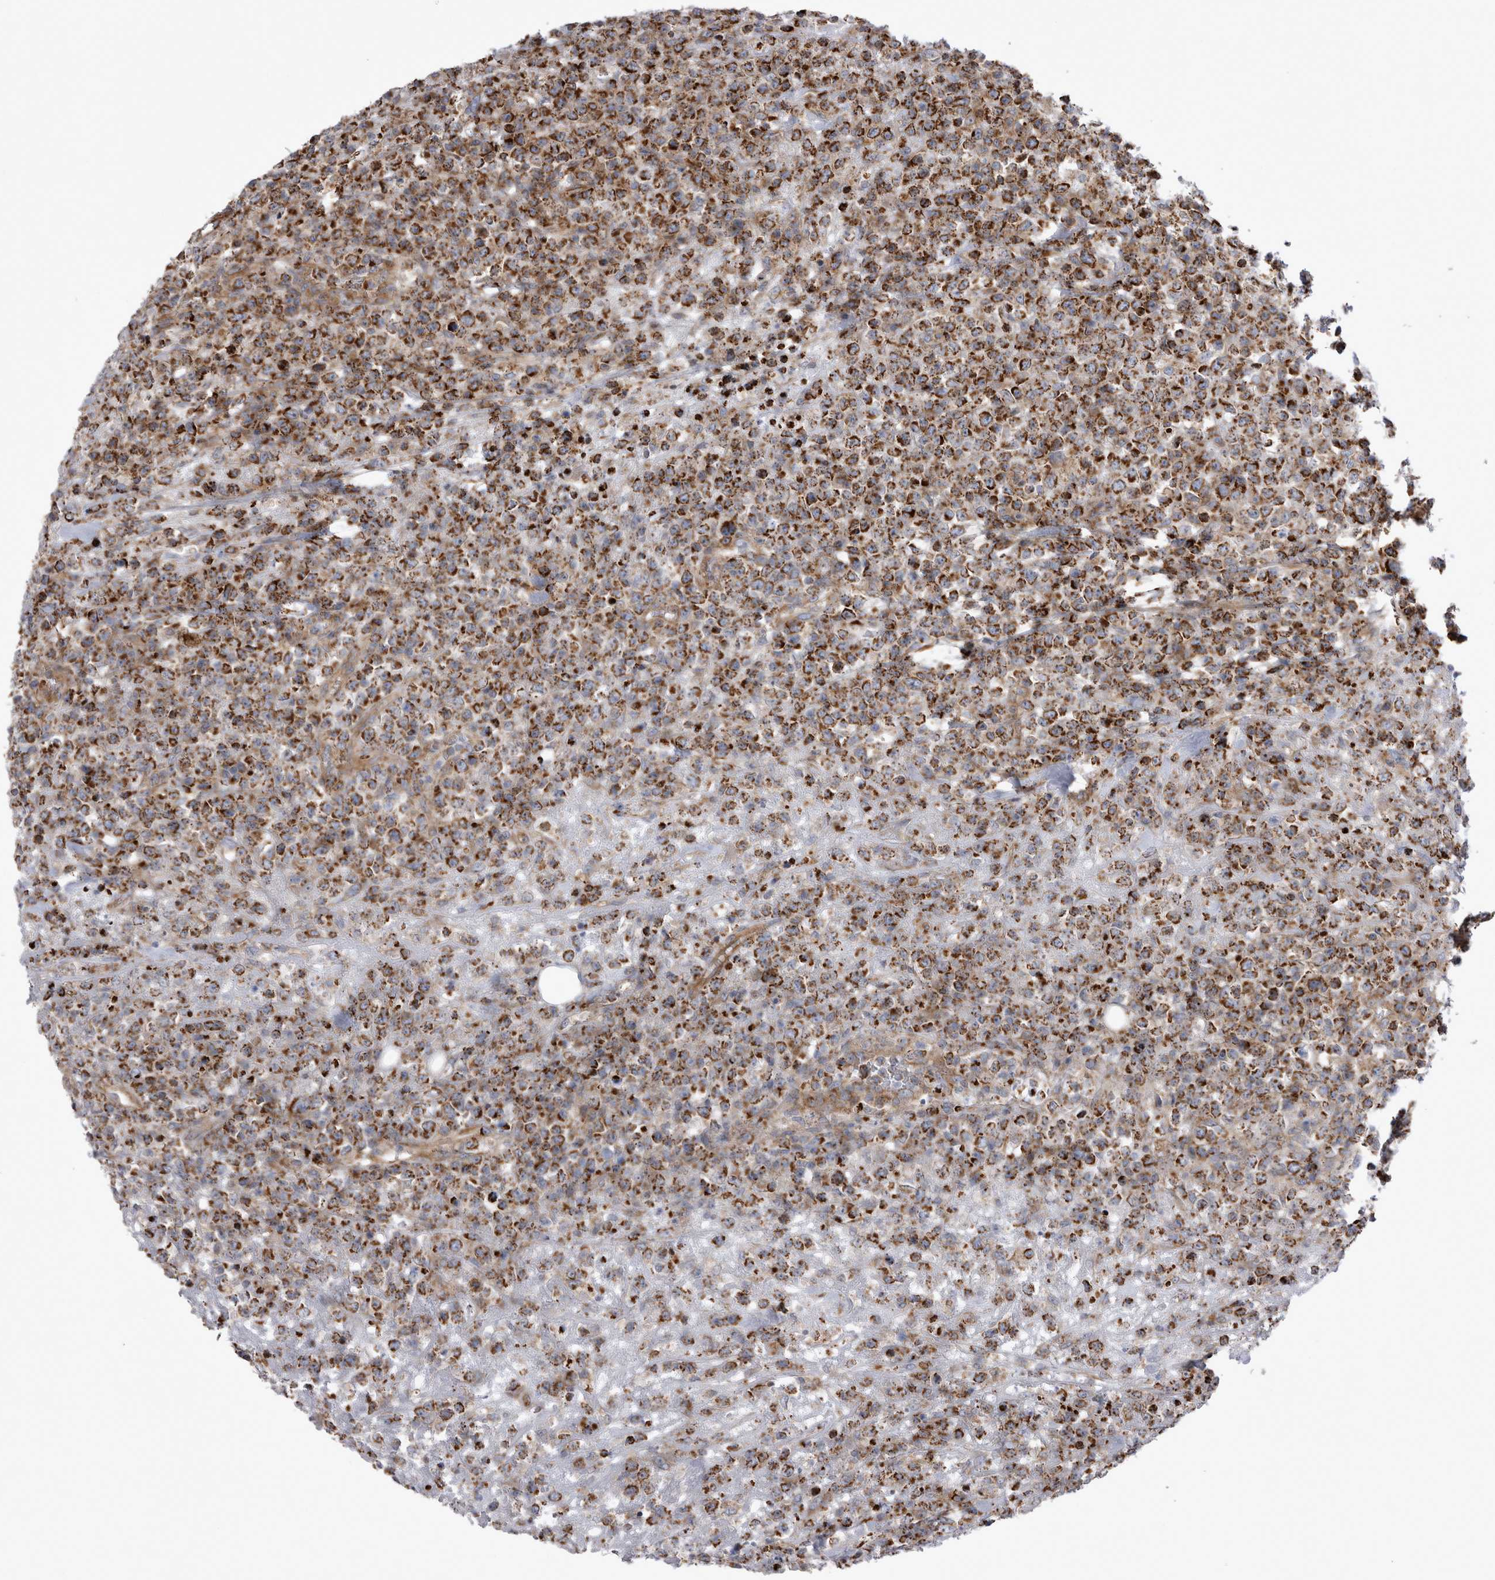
{"staining": {"intensity": "strong", "quantity": ">75%", "location": "cytoplasmic/membranous"}, "tissue": "lymphoma", "cell_type": "Tumor cells", "image_type": "cancer", "snomed": [{"axis": "morphology", "description": "Malignant lymphoma, non-Hodgkin's type, High grade"}, {"axis": "topography", "description": "Colon"}], "caption": "Immunohistochemical staining of human high-grade malignant lymphoma, non-Hodgkin's type exhibits strong cytoplasmic/membranous protein positivity in about >75% of tumor cells.", "gene": "TSPOAP1", "patient": {"sex": "female", "age": 53}}